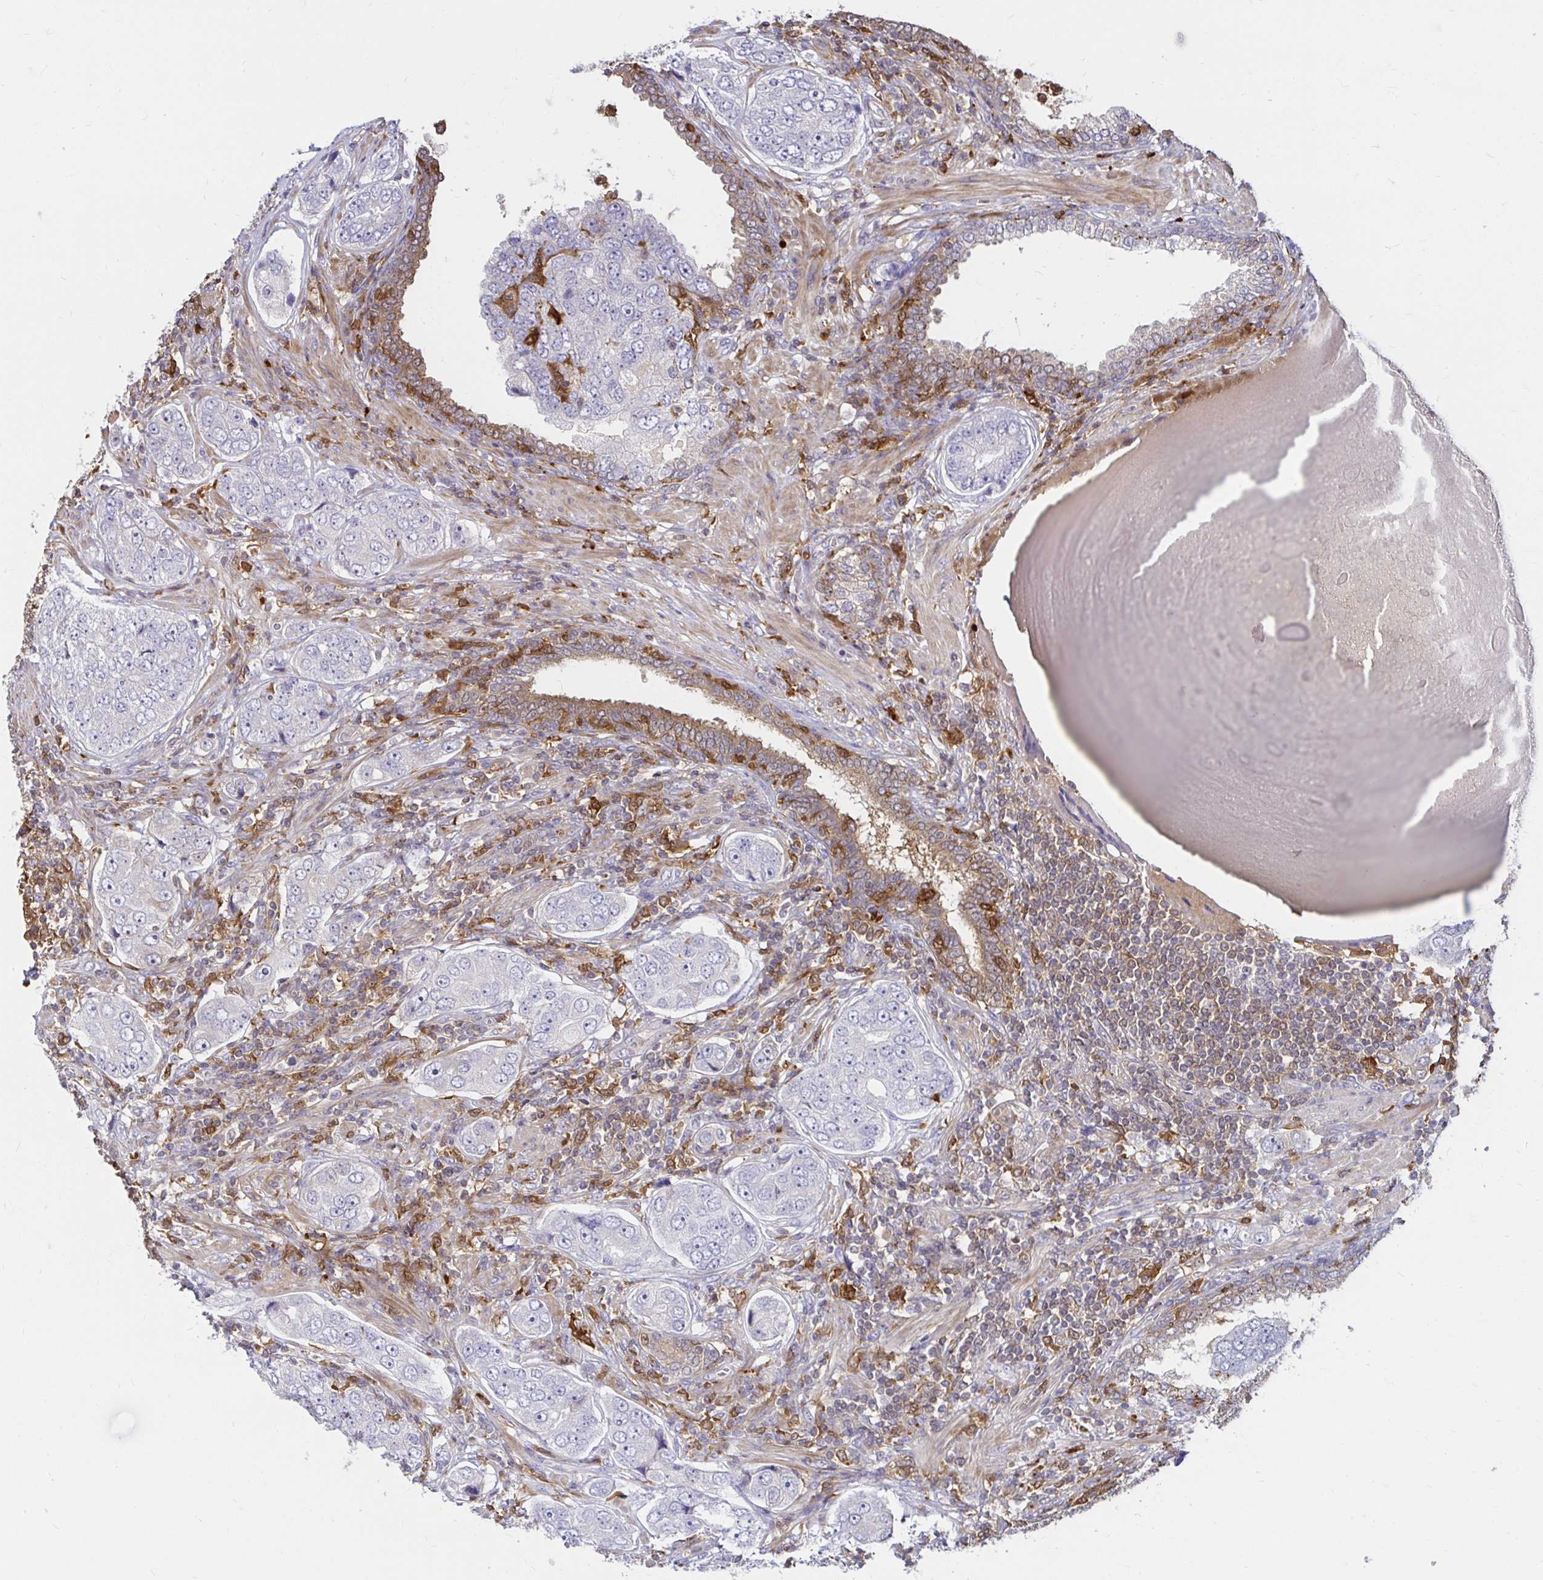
{"staining": {"intensity": "negative", "quantity": "none", "location": "none"}, "tissue": "prostate cancer", "cell_type": "Tumor cells", "image_type": "cancer", "snomed": [{"axis": "morphology", "description": "Adenocarcinoma, High grade"}, {"axis": "topography", "description": "Prostate"}], "caption": "There is no significant staining in tumor cells of prostate cancer (adenocarcinoma (high-grade)). Nuclei are stained in blue.", "gene": "PYCARD", "patient": {"sex": "male", "age": 60}}